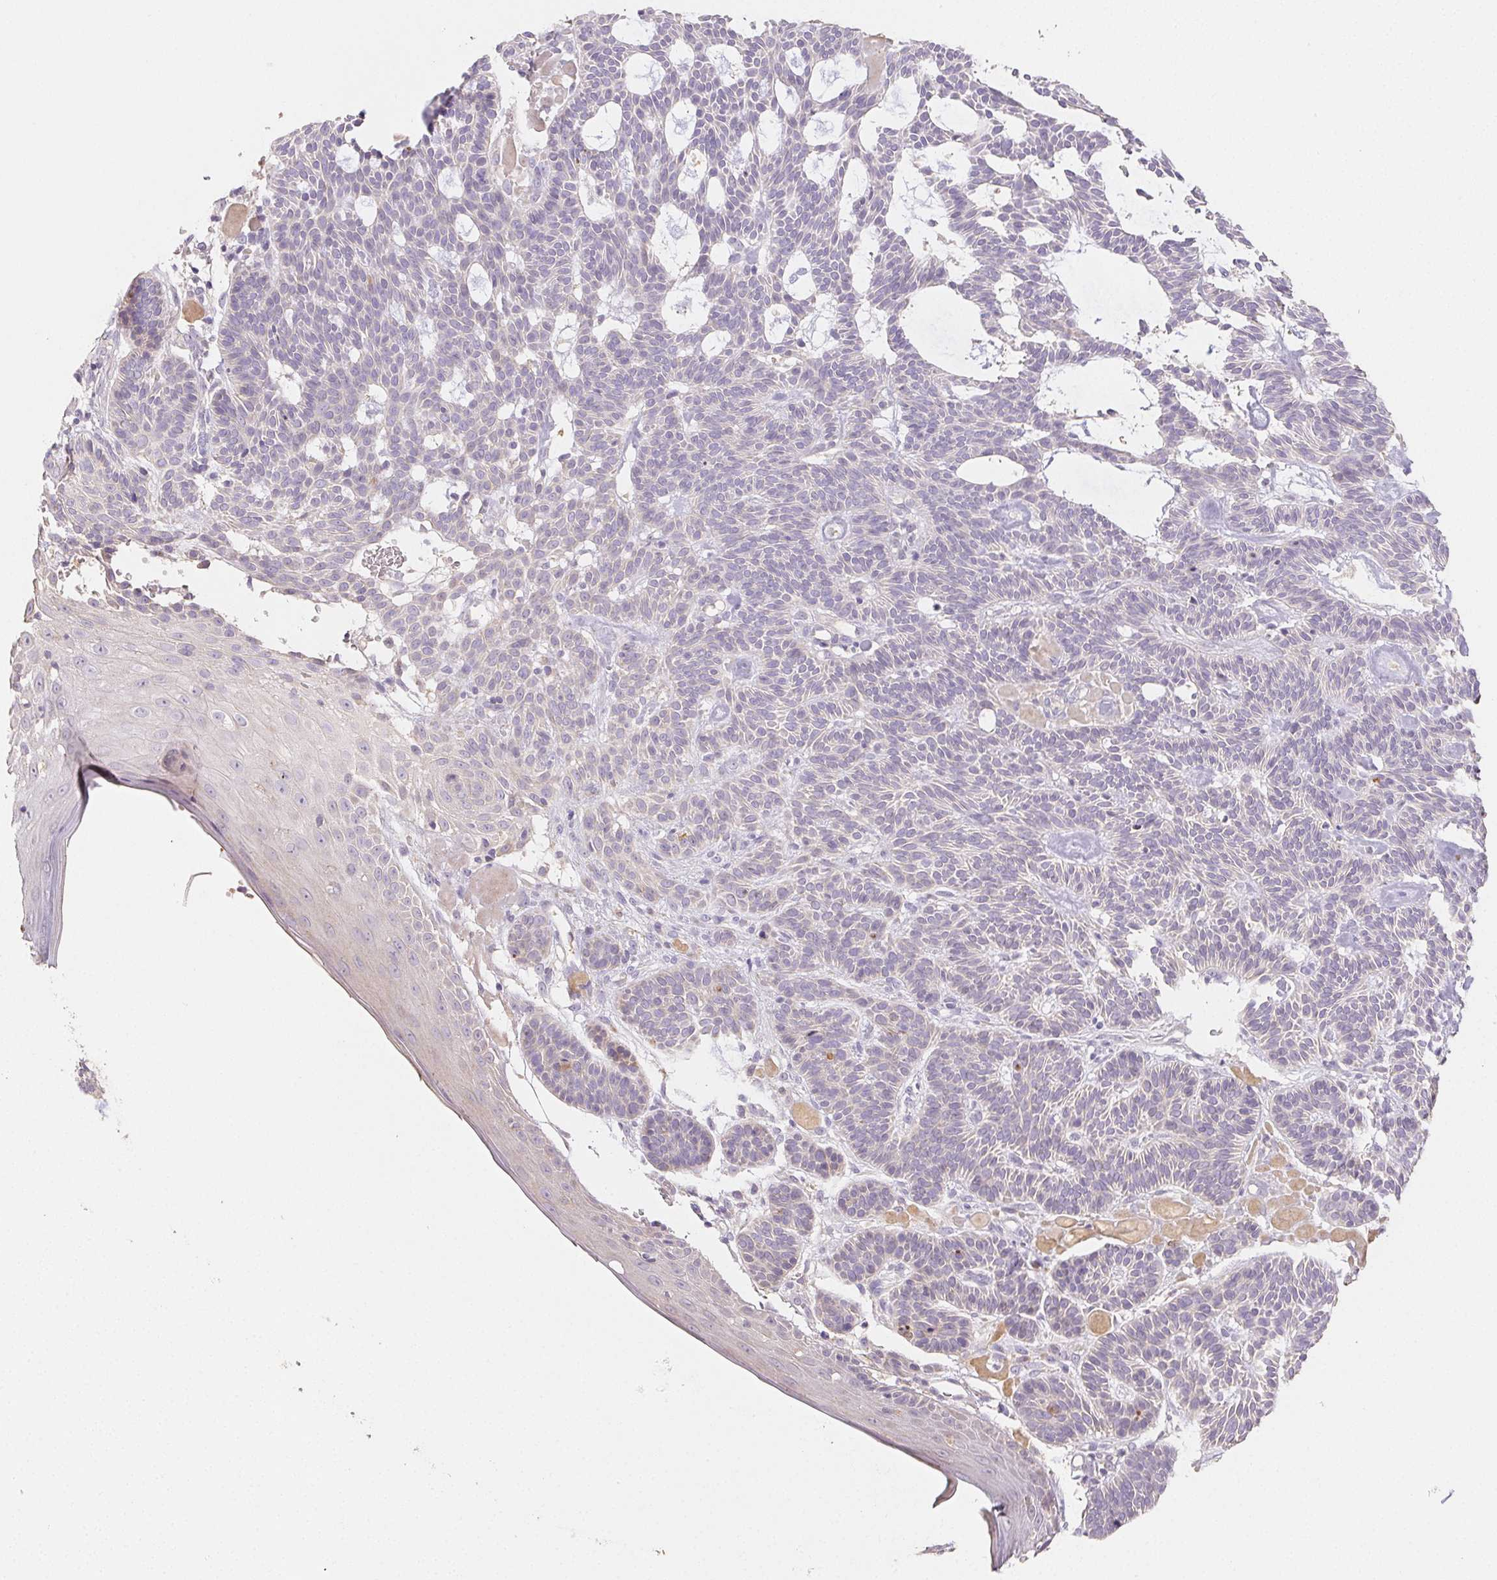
{"staining": {"intensity": "negative", "quantity": "none", "location": "none"}, "tissue": "skin cancer", "cell_type": "Tumor cells", "image_type": "cancer", "snomed": [{"axis": "morphology", "description": "Basal cell carcinoma"}, {"axis": "topography", "description": "Skin"}], "caption": "Tumor cells show no significant protein expression in skin basal cell carcinoma.", "gene": "ACVR1B", "patient": {"sex": "male", "age": 85}}